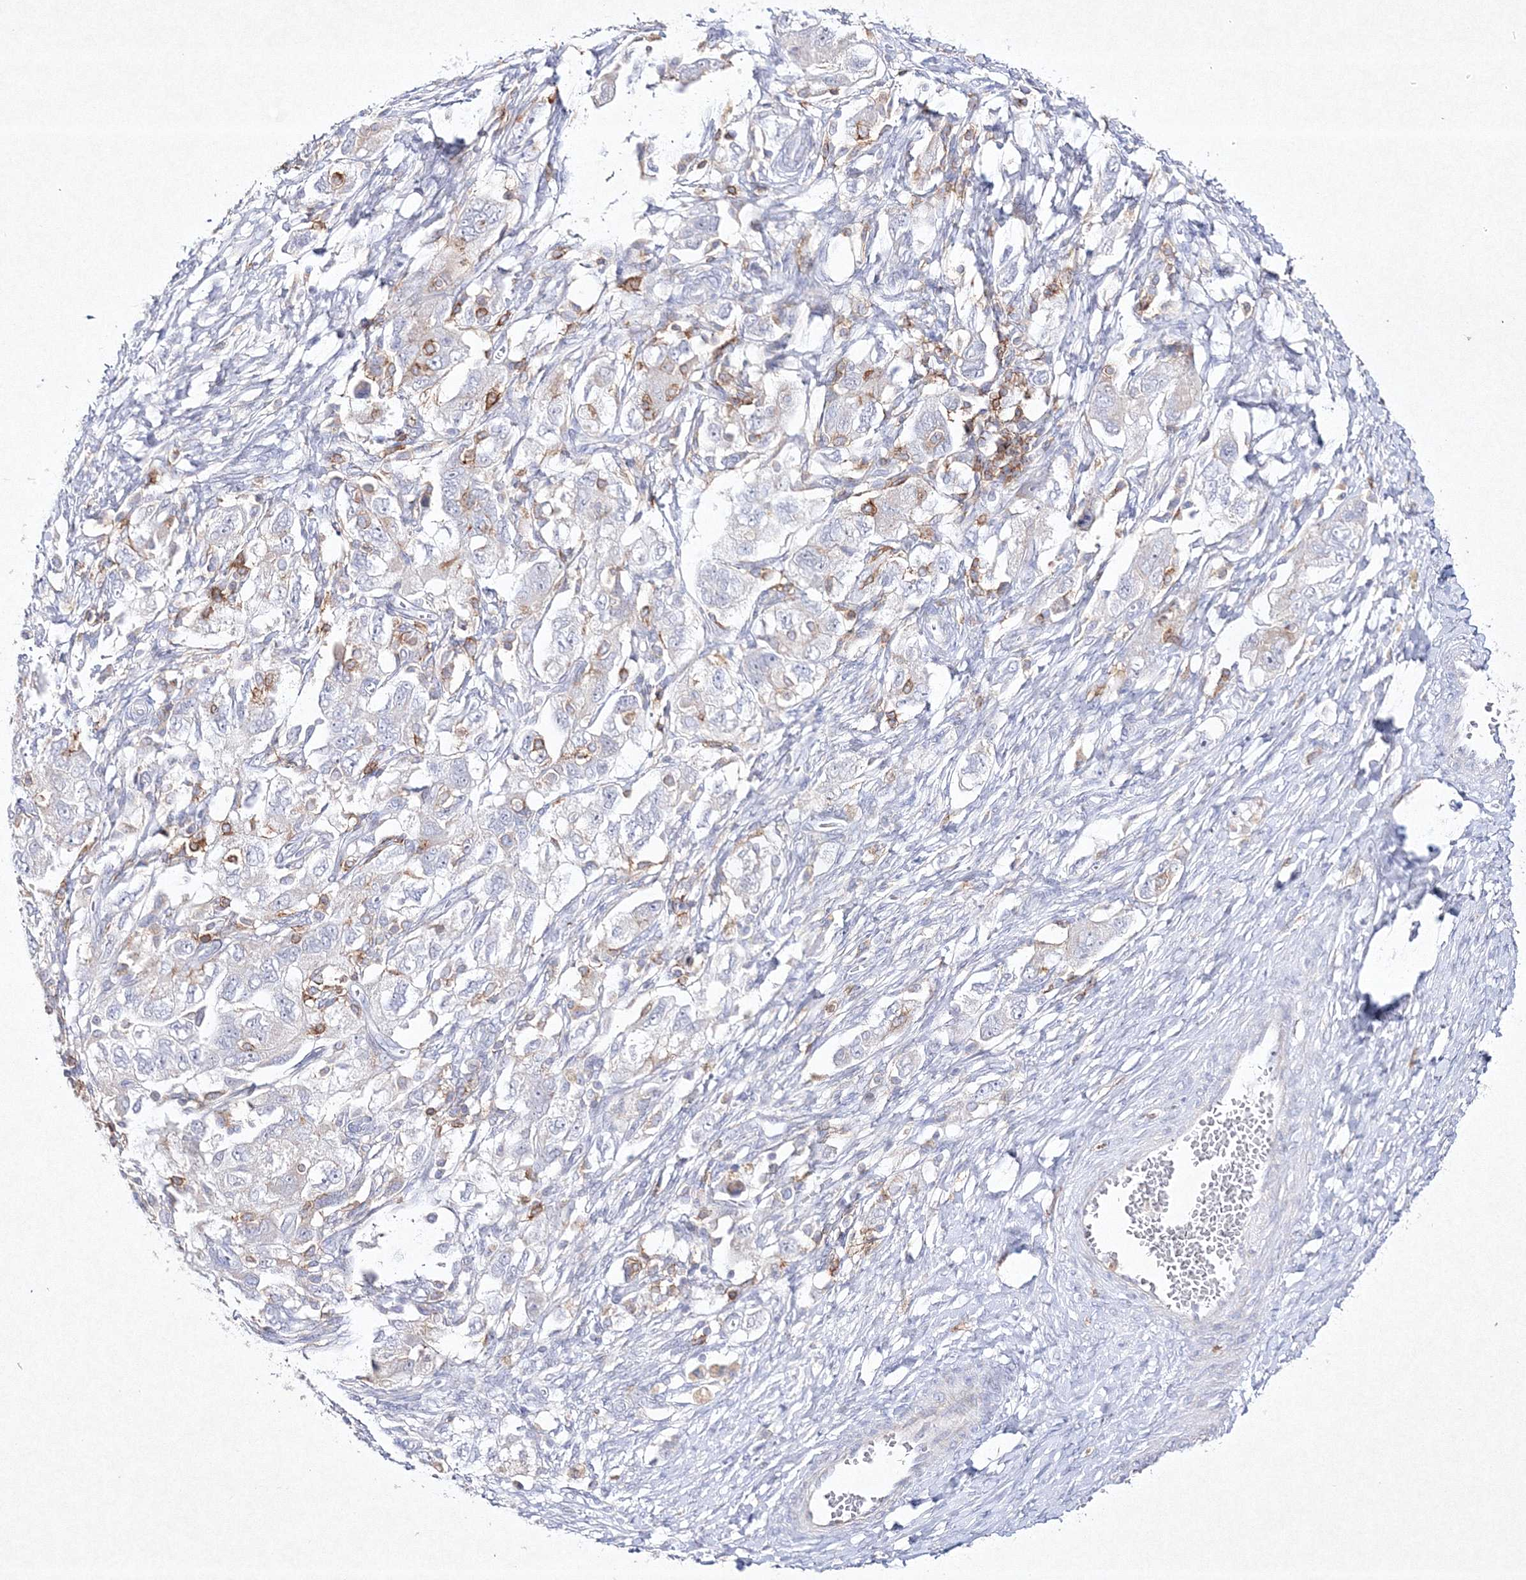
{"staining": {"intensity": "negative", "quantity": "none", "location": "none"}, "tissue": "ovarian cancer", "cell_type": "Tumor cells", "image_type": "cancer", "snomed": [{"axis": "morphology", "description": "Carcinoma, NOS"}, {"axis": "morphology", "description": "Cystadenocarcinoma, serous, NOS"}, {"axis": "topography", "description": "Ovary"}], "caption": "Immunohistochemistry (IHC) image of ovarian cancer stained for a protein (brown), which displays no positivity in tumor cells. The staining was performed using DAB to visualize the protein expression in brown, while the nuclei were stained in blue with hematoxylin (Magnification: 20x).", "gene": "HCST", "patient": {"sex": "female", "age": 69}}